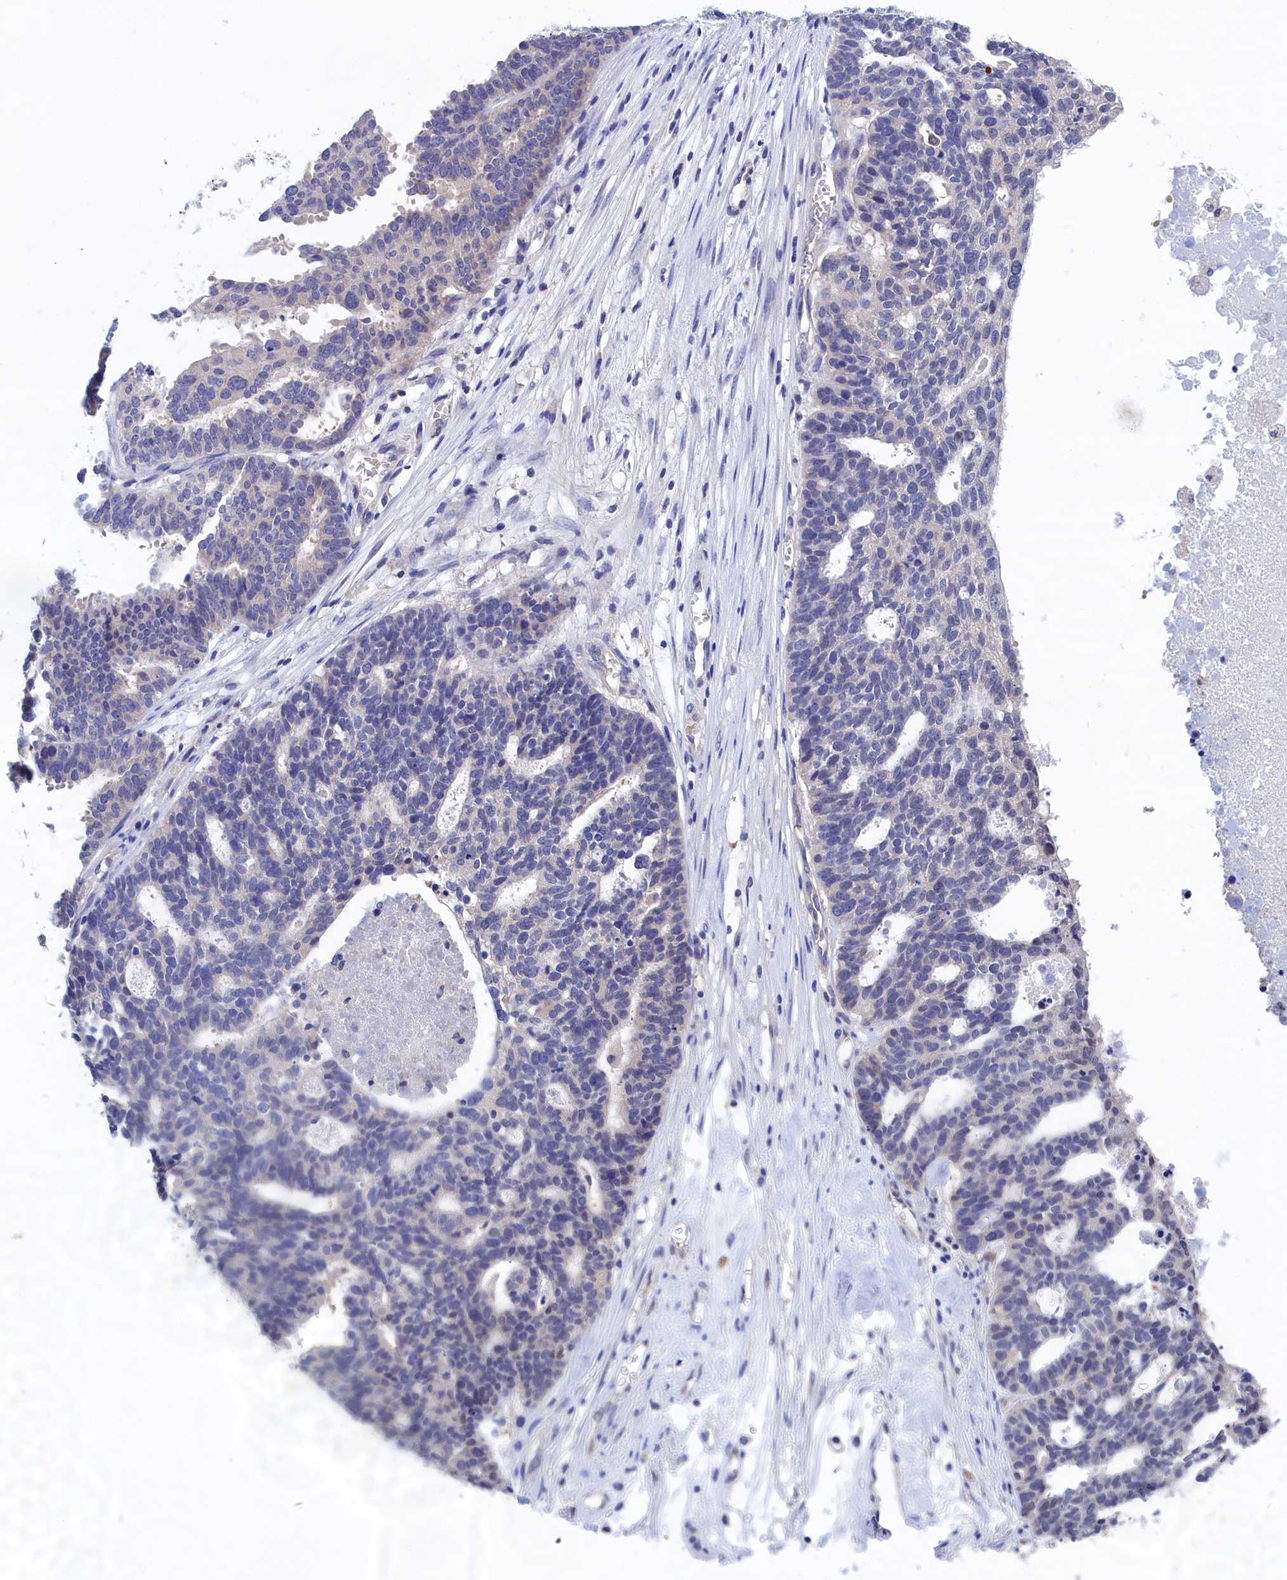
{"staining": {"intensity": "negative", "quantity": "none", "location": "none"}, "tissue": "ovarian cancer", "cell_type": "Tumor cells", "image_type": "cancer", "snomed": [{"axis": "morphology", "description": "Cystadenocarcinoma, serous, NOS"}, {"axis": "topography", "description": "Ovary"}], "caption": "A high-resolution photomicrograph shows IHC staining of serous cystadenocarcinoma (ovarian), which displays no significant staining in tumor cells.", "gene": "PGP", "patient": {"sex": "female", "age": 59}}